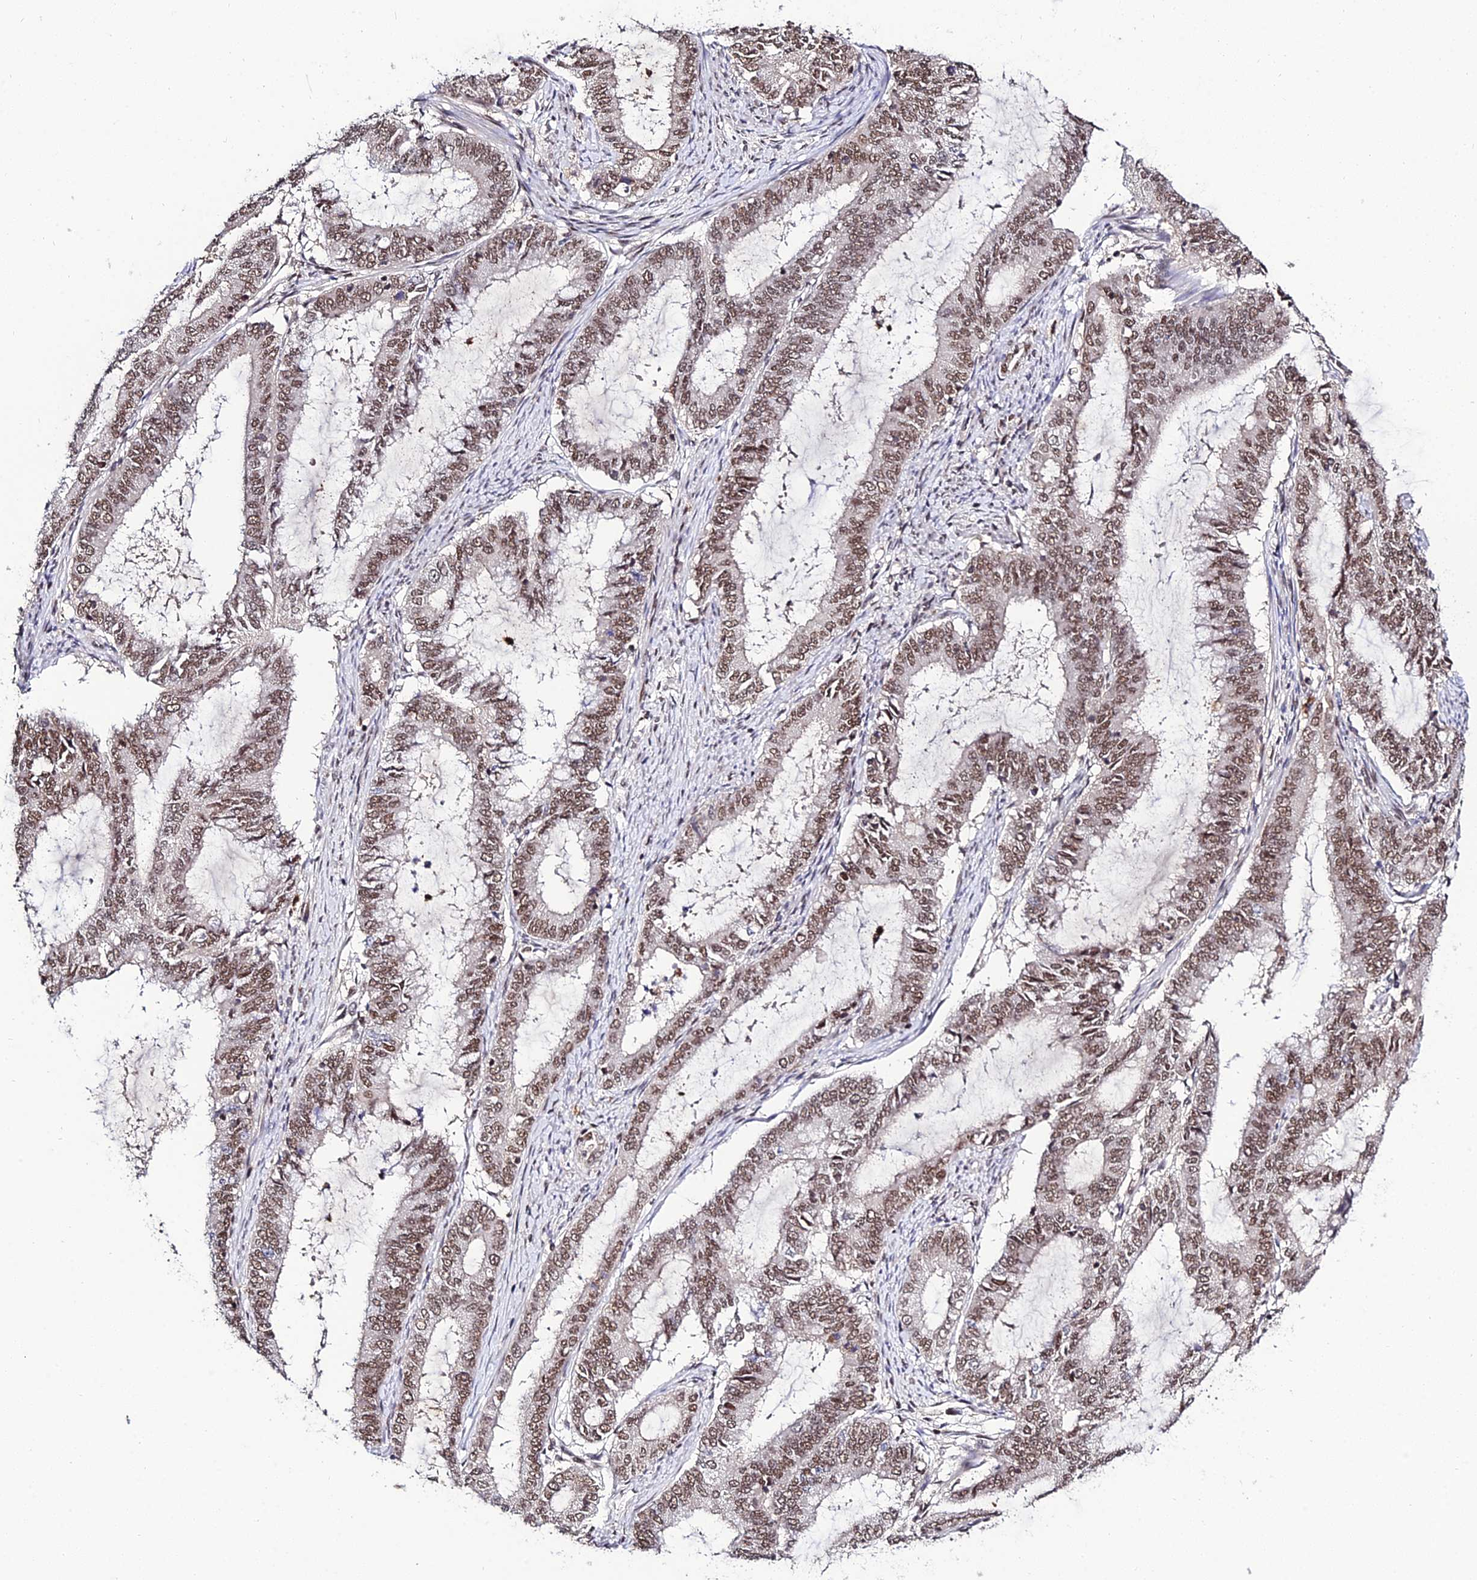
{"staining": {"intensity": "moderate", "quantity": ">75%", "location": "nuclear"}, "tissue": "endometrial cancer", "cell_type": "Tumor cells", "image_type": "cancer", "snomed": [{"axis": "morphology", "description": "Adenocarcinoma, NOS"}, {"axis": "topography", "description": "Endometrium"}], "caption": "Moderate nuclear expression is present in approximately >75% of tumor cells in endometrial cancer (adenocarcinoma). The staining was performed using DAB, with brown indicating positive protein expression. Nuclei are stained blue with hematoxylin.", "gene": "SYT15", "patient": {"sex": "female", "age": 51}}